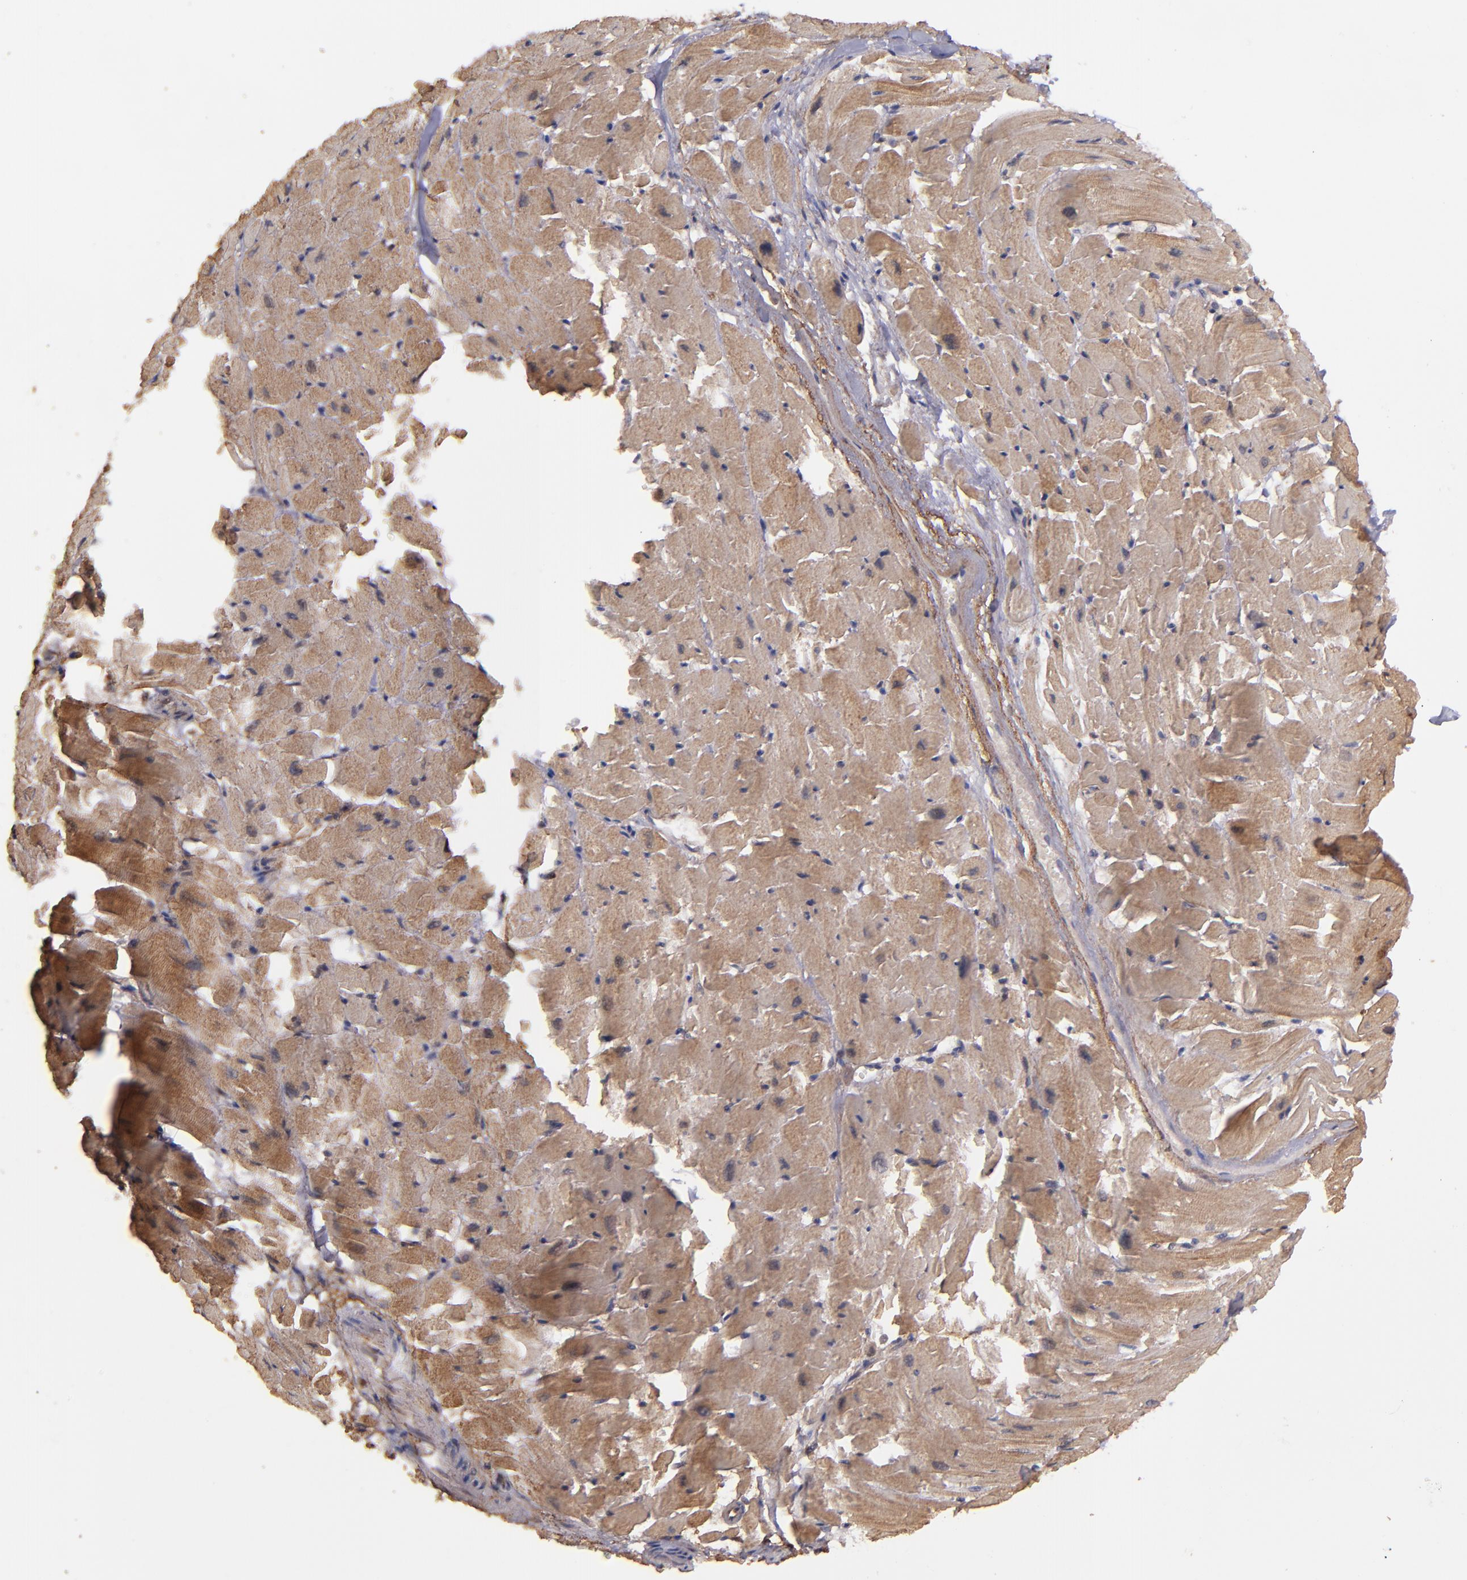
{"staining": {"intensity": "moderate", "quantity": ">75%", "location": "cytoplasmic/membranous"}, "tissue": "heart muscle", "cell_type": "Cardiomyocytes", "image_type": "normal", "snomed": [{"axis": "morphology", "description": "Normal tissue, NOS"}, {"axis": "topography", "description": "Heart"}], "caption": "Immunohistochemistry (IHC) (DAB) staining of unremarkable heart muscle reveals moderate cytoplasmic/membranous protein staining in about >75% of cardiomyocytes.", "gene": "ZFYVE1", "patient": {"sex": "female", "age": 19}}